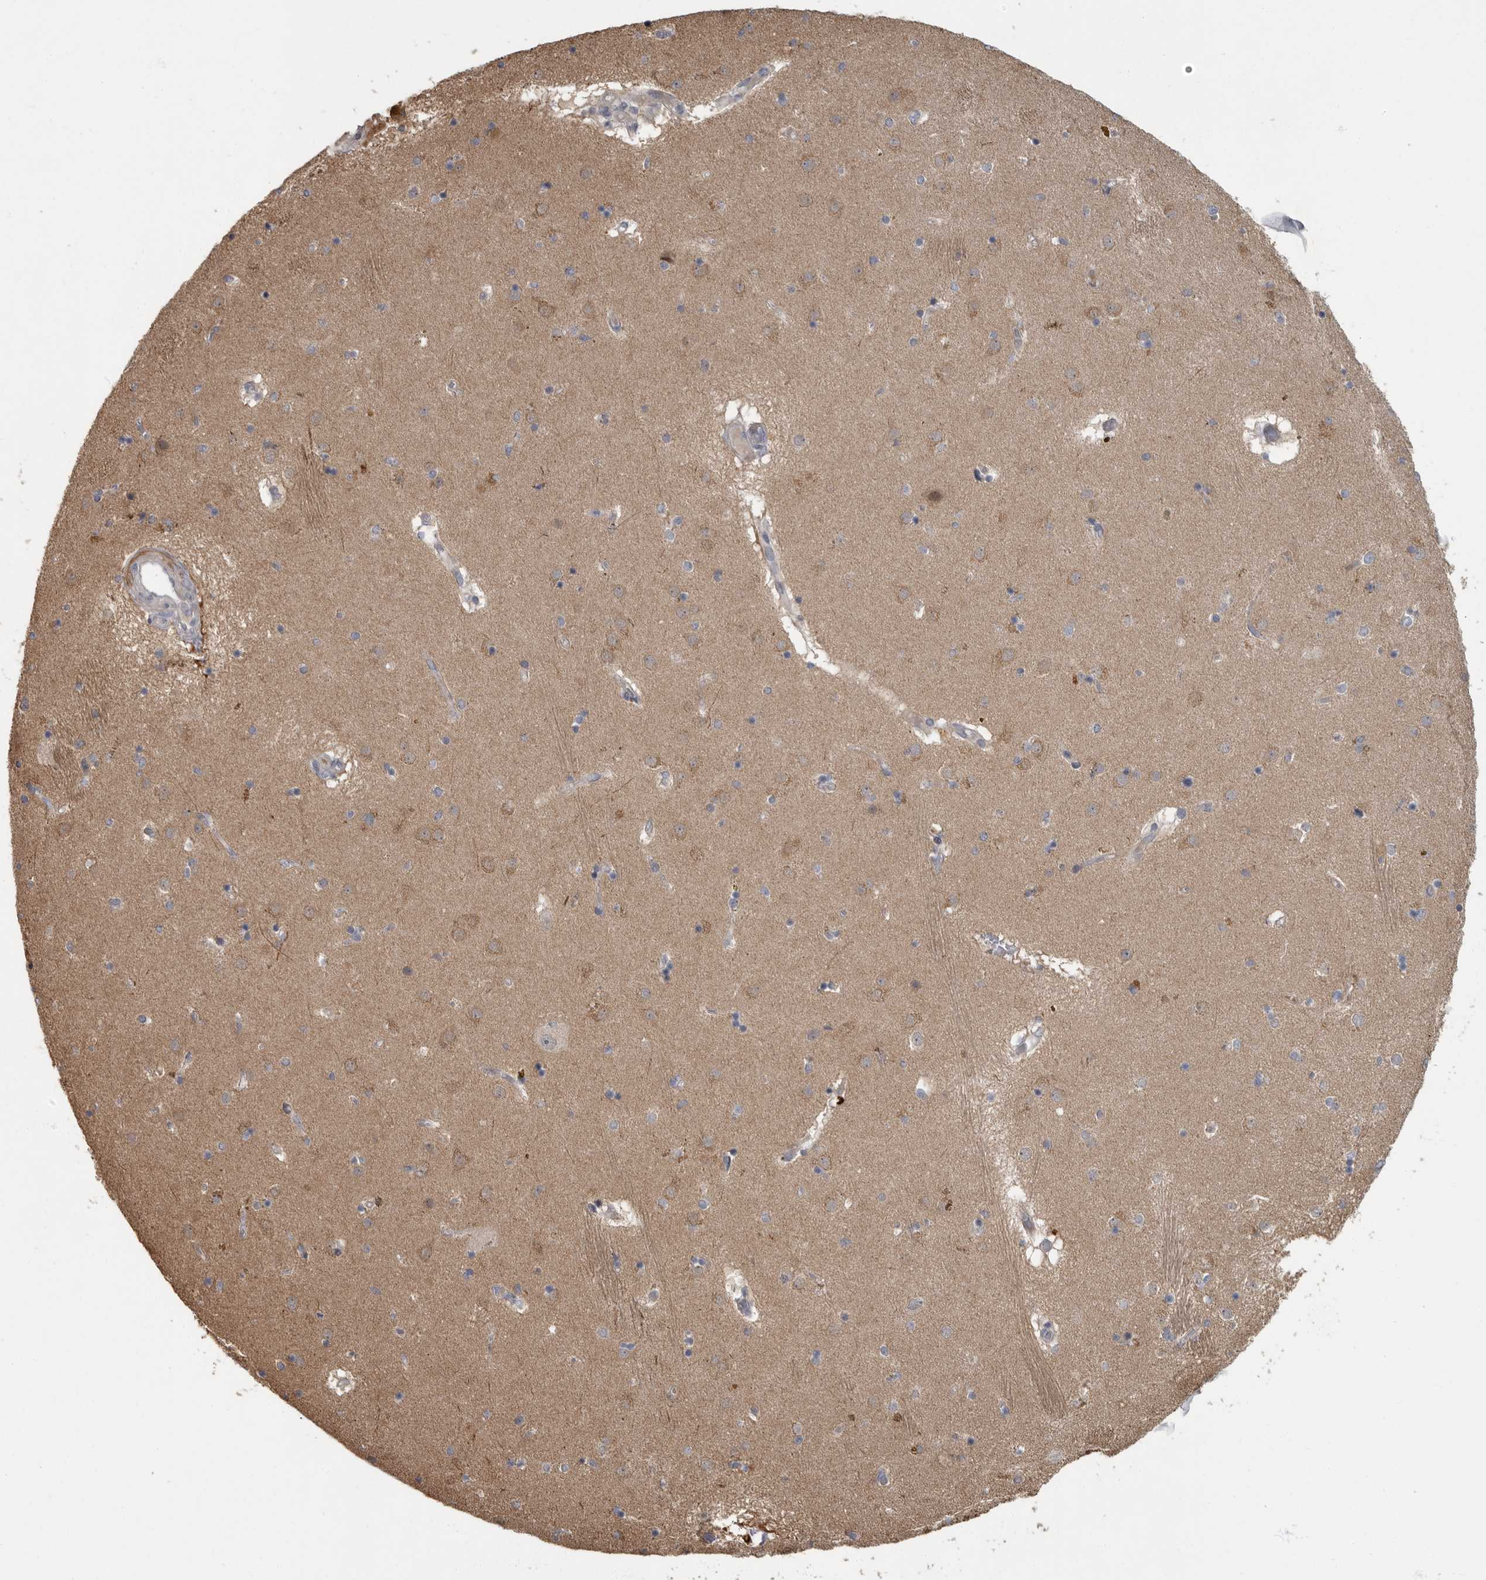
{"staining": {"intensity": "negative", "quantity": "none", "location": "none"}, "tissue": "caudate", "cell_type": "Glial cells", "image_type": "normal", "snomed": [{"axis": "morphology", "description": "Normal tissue, NOS"}, {"axis": "topography", "description": "Lateral ventricle wall"}], "caption": "Immunohistochemistry (IHC) micrograph of benign caudate: human caudate stained with DAB exhibits no significant protein expression in glial cells.", "gene": "PDE7A", "patient": {"sex": "male", "age": 70}}